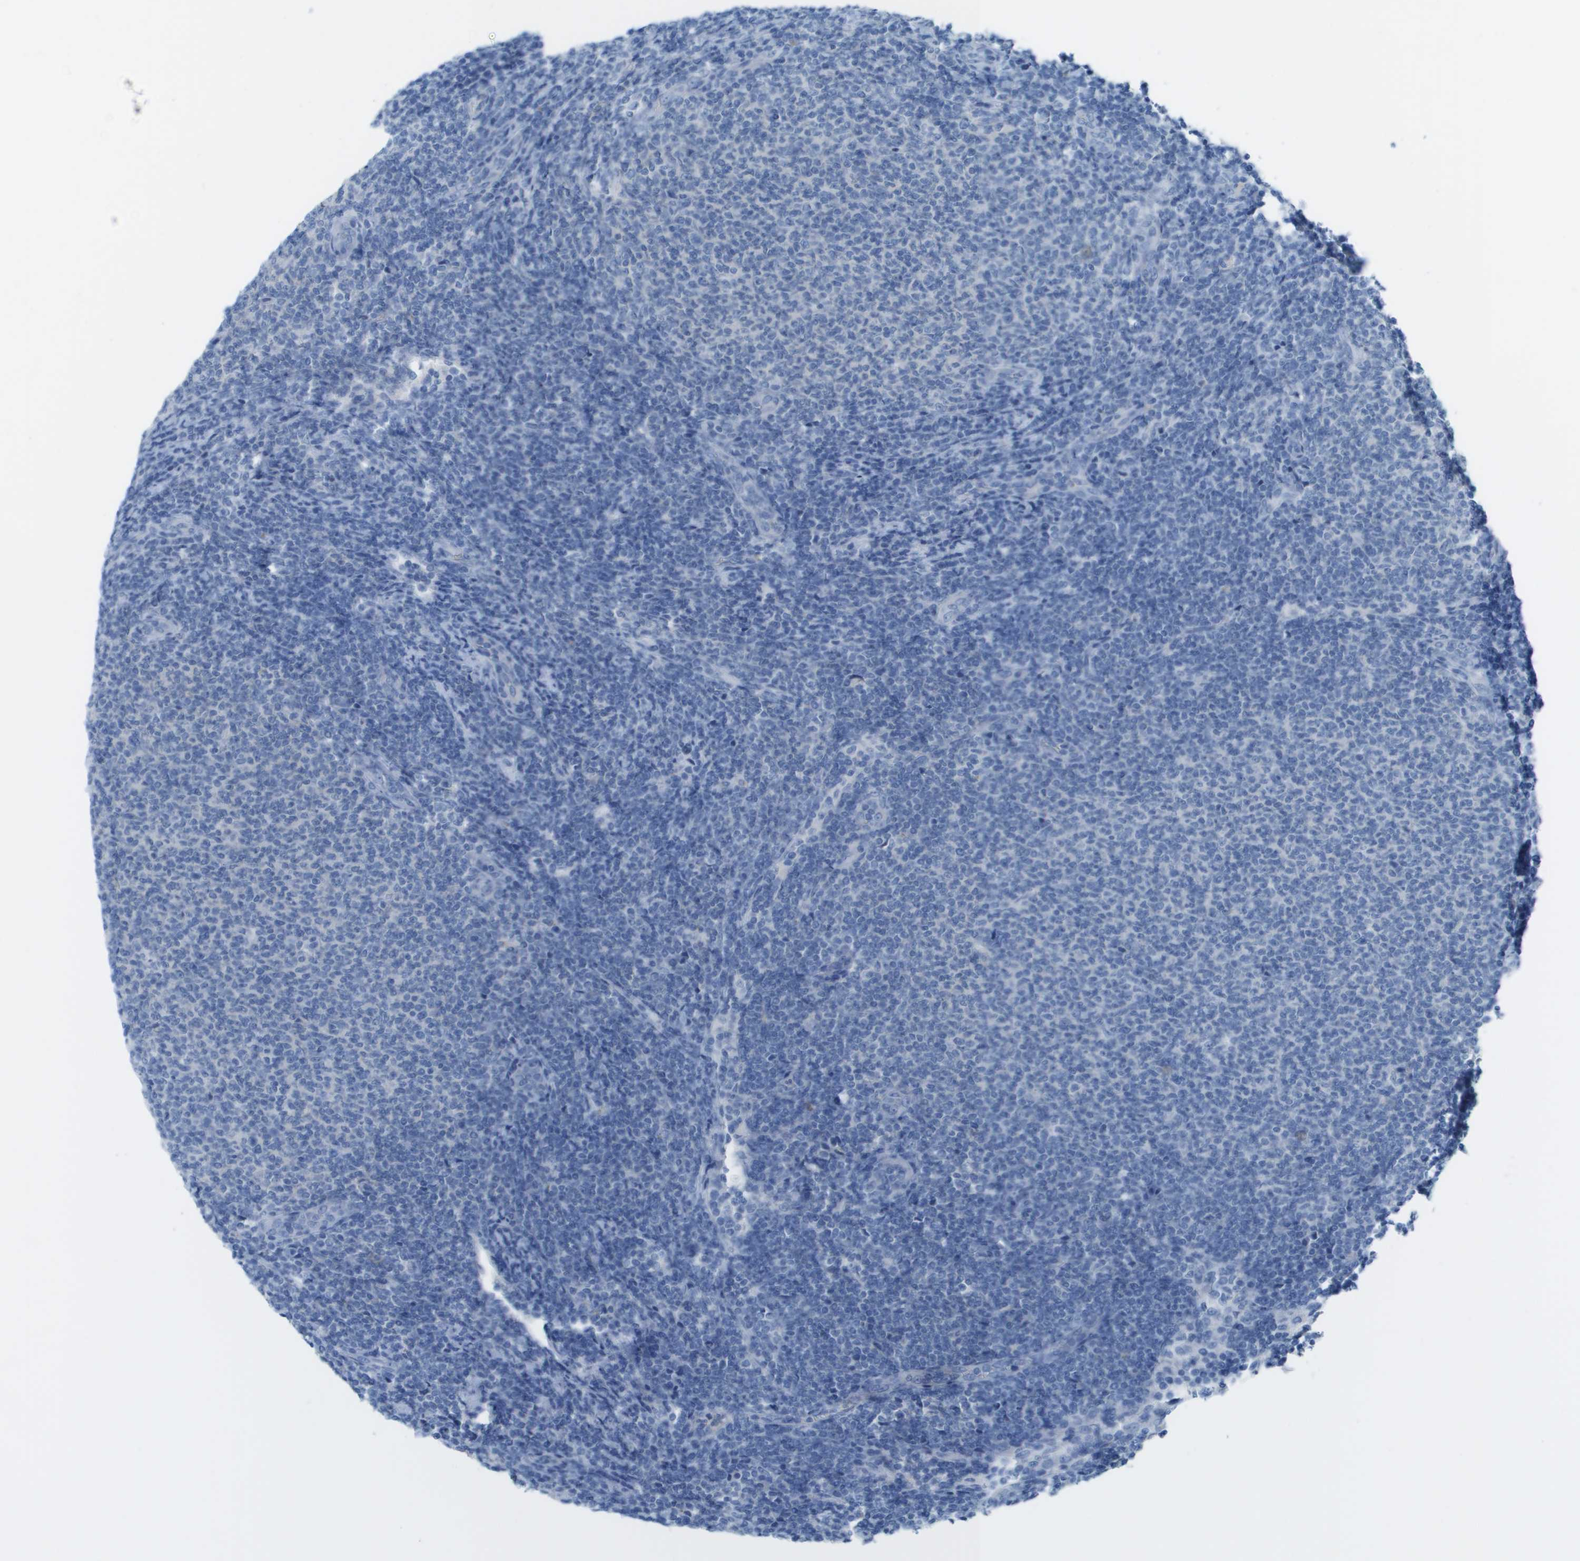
{"staining": {"intensity": "negative", "quantity": "none", "location": "none"}, "tissue": "lymphoma", "cell_type": "Tumor cells", "image_type": "cancer", "snomed": [{"axis": "morphology", "description": "Malignant lymphoma, non-Hodgkin's type, Low grade"}, {"axis": "topography", "description": "Lymph node"}], "caption": "Immunohistochemistry histopathology image of neoplastic tissue: human malignant lymphoma, non-Hodgkin's type (low-grade) stained with DAB displays no significant protein staining in tumor cells. (Stains: DAB (3,3'-diaminobenzidine) immunohistochemistry with hematoxylin counter stain, Microscopy: brightfield microscopy at high magnification).", "gene": "CD46", "patient": {"sex": "male", "age": 66}}